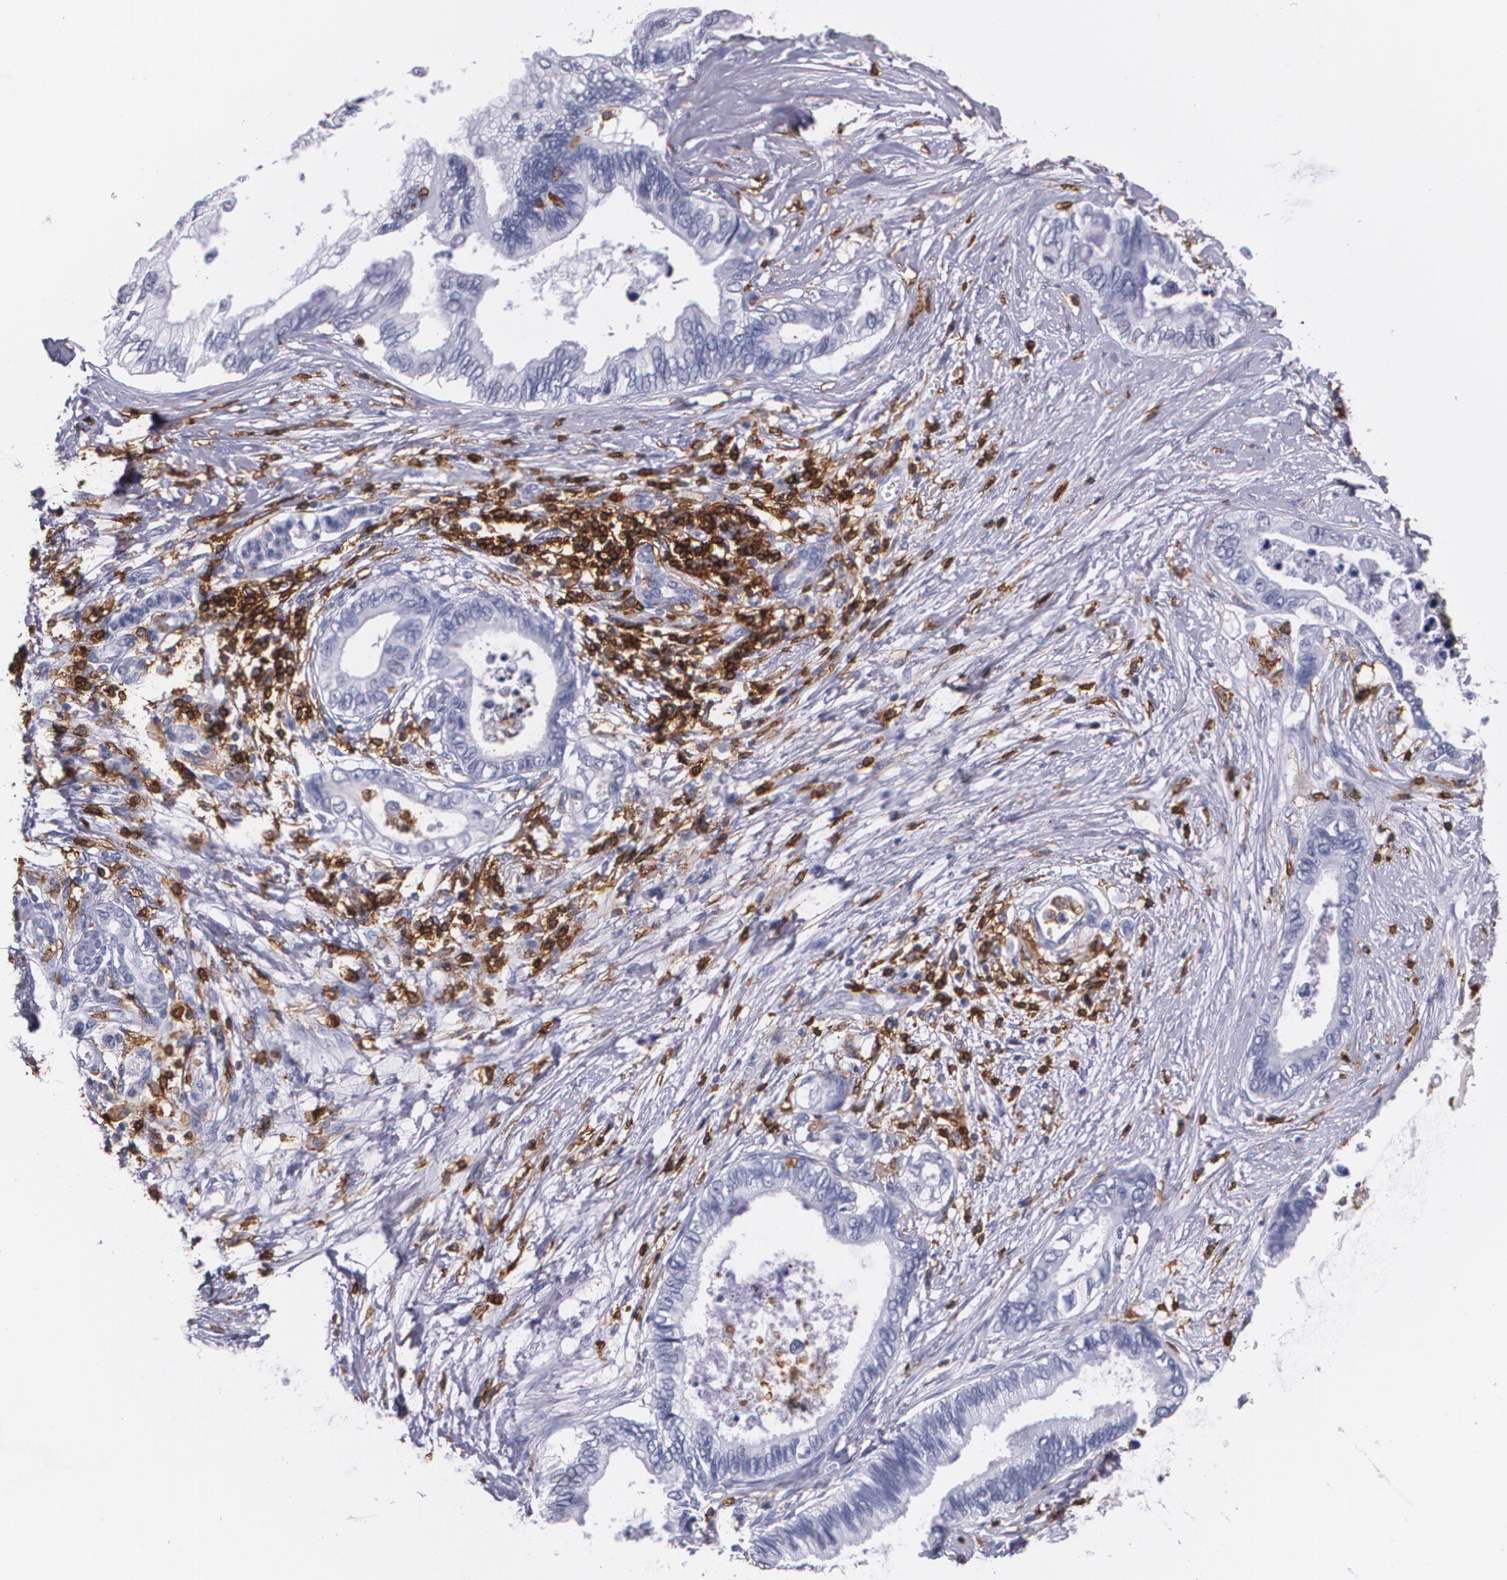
{"staining": {"intensity": "negative", "quantity": "none", "location": "none"}, "tissue": "pancreatic cancer", "cell_type": "Tumor cells", "image_type": "cancer", "snomed": [{"axis": "morphology", "description": "Adenocarcinoma, NOS"}, {"axis": "topography", "description": "Pancreas"}], "caption": "Protein analysis of adenocarcinoma (pancreatic) displays no significant staining in tumor cells.", "gene": "PTPRC", "patient": {"sex": "female", "age": 66}}